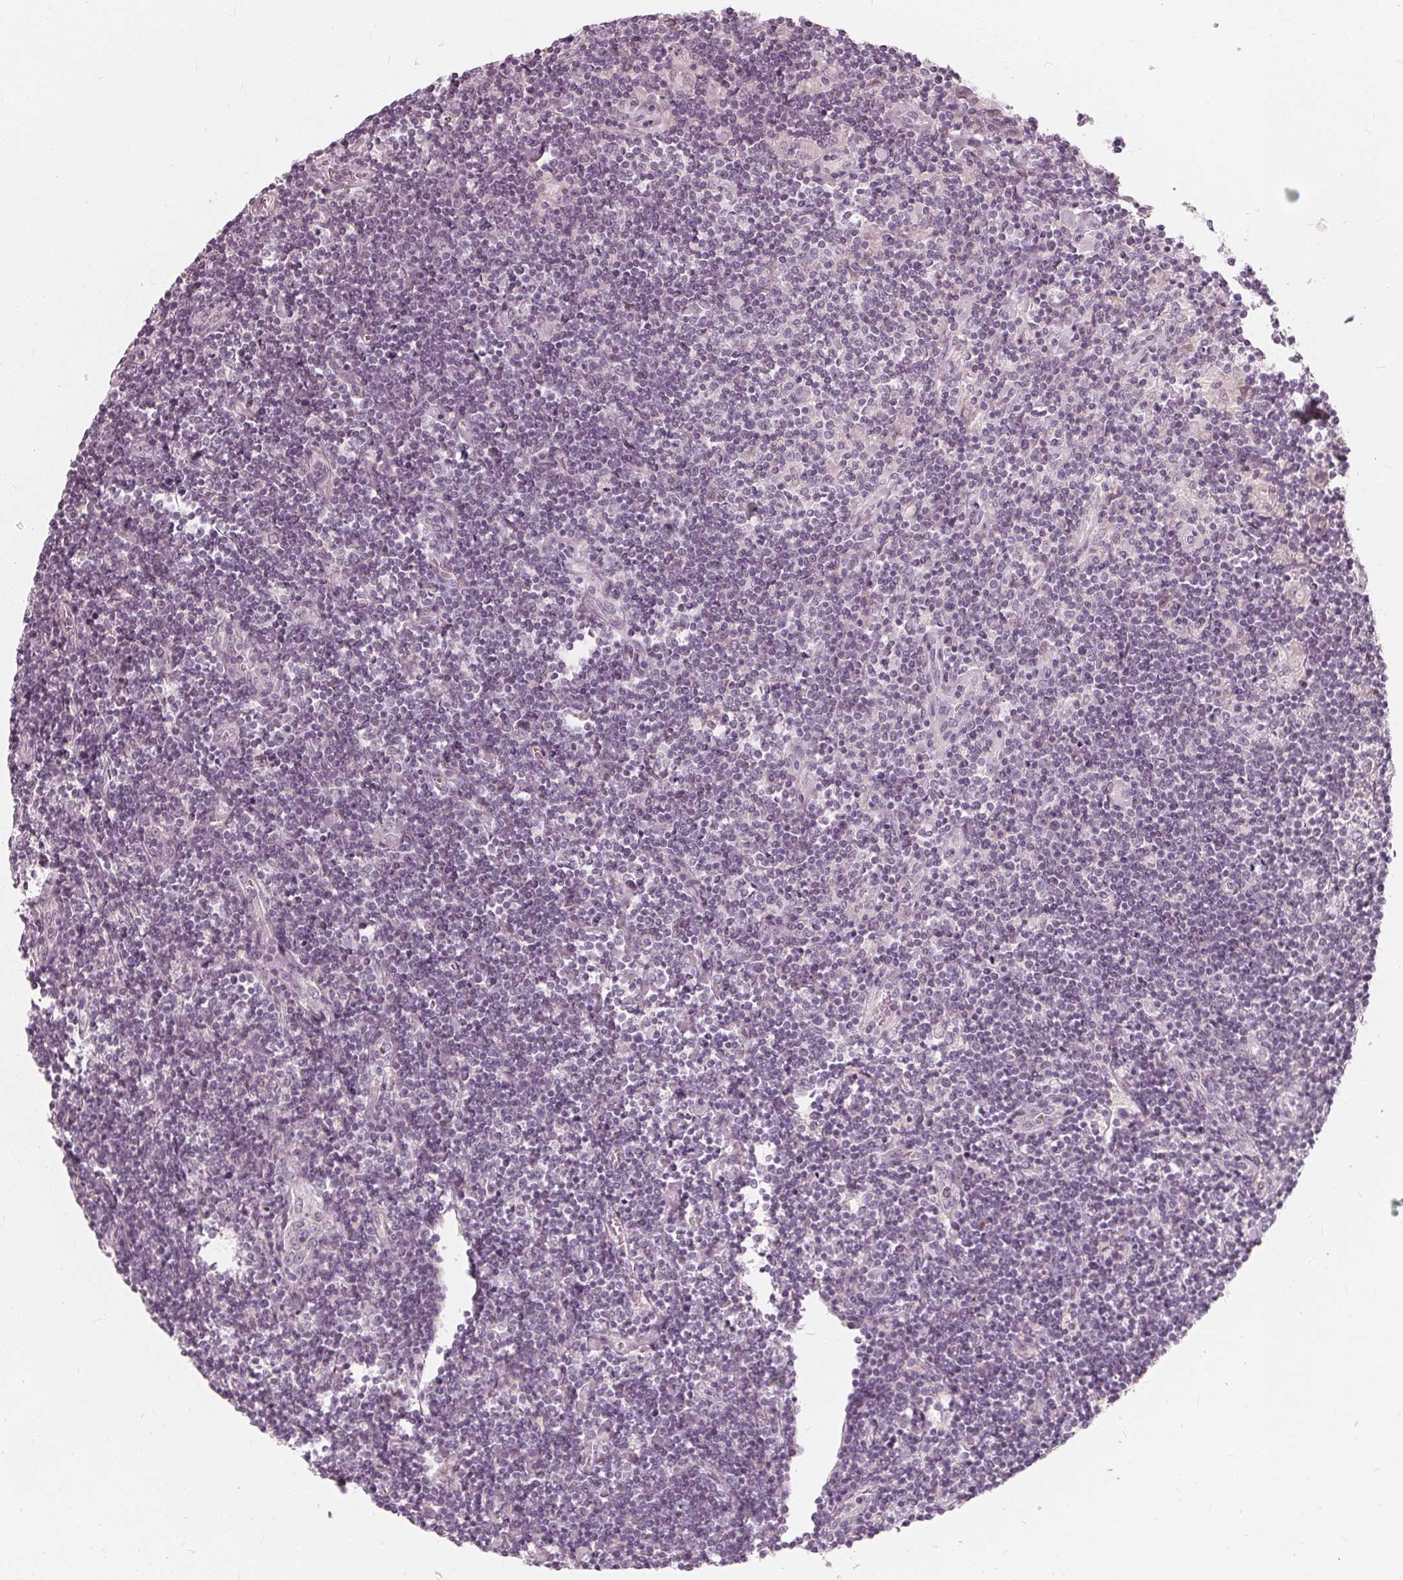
{"staining": {"intensity": "negative", "quantity": "none", "location": "none"}, "tissue": "lymphoma", "cell_type": "Tumor cells", "image_type": "cancer", "snomed": [{"axis": "morphology", "description": "Hodgkin's disease, NOS"}, {"axis": "topography", "description": "Lymph node"}], "caption": "The immunohistochemistry (IHC) histopathology image has no significant positivity in tumor cells of lymphoma tissue.", "gene": "SAT2", "patient": {"sex": "male", "age": 40}}